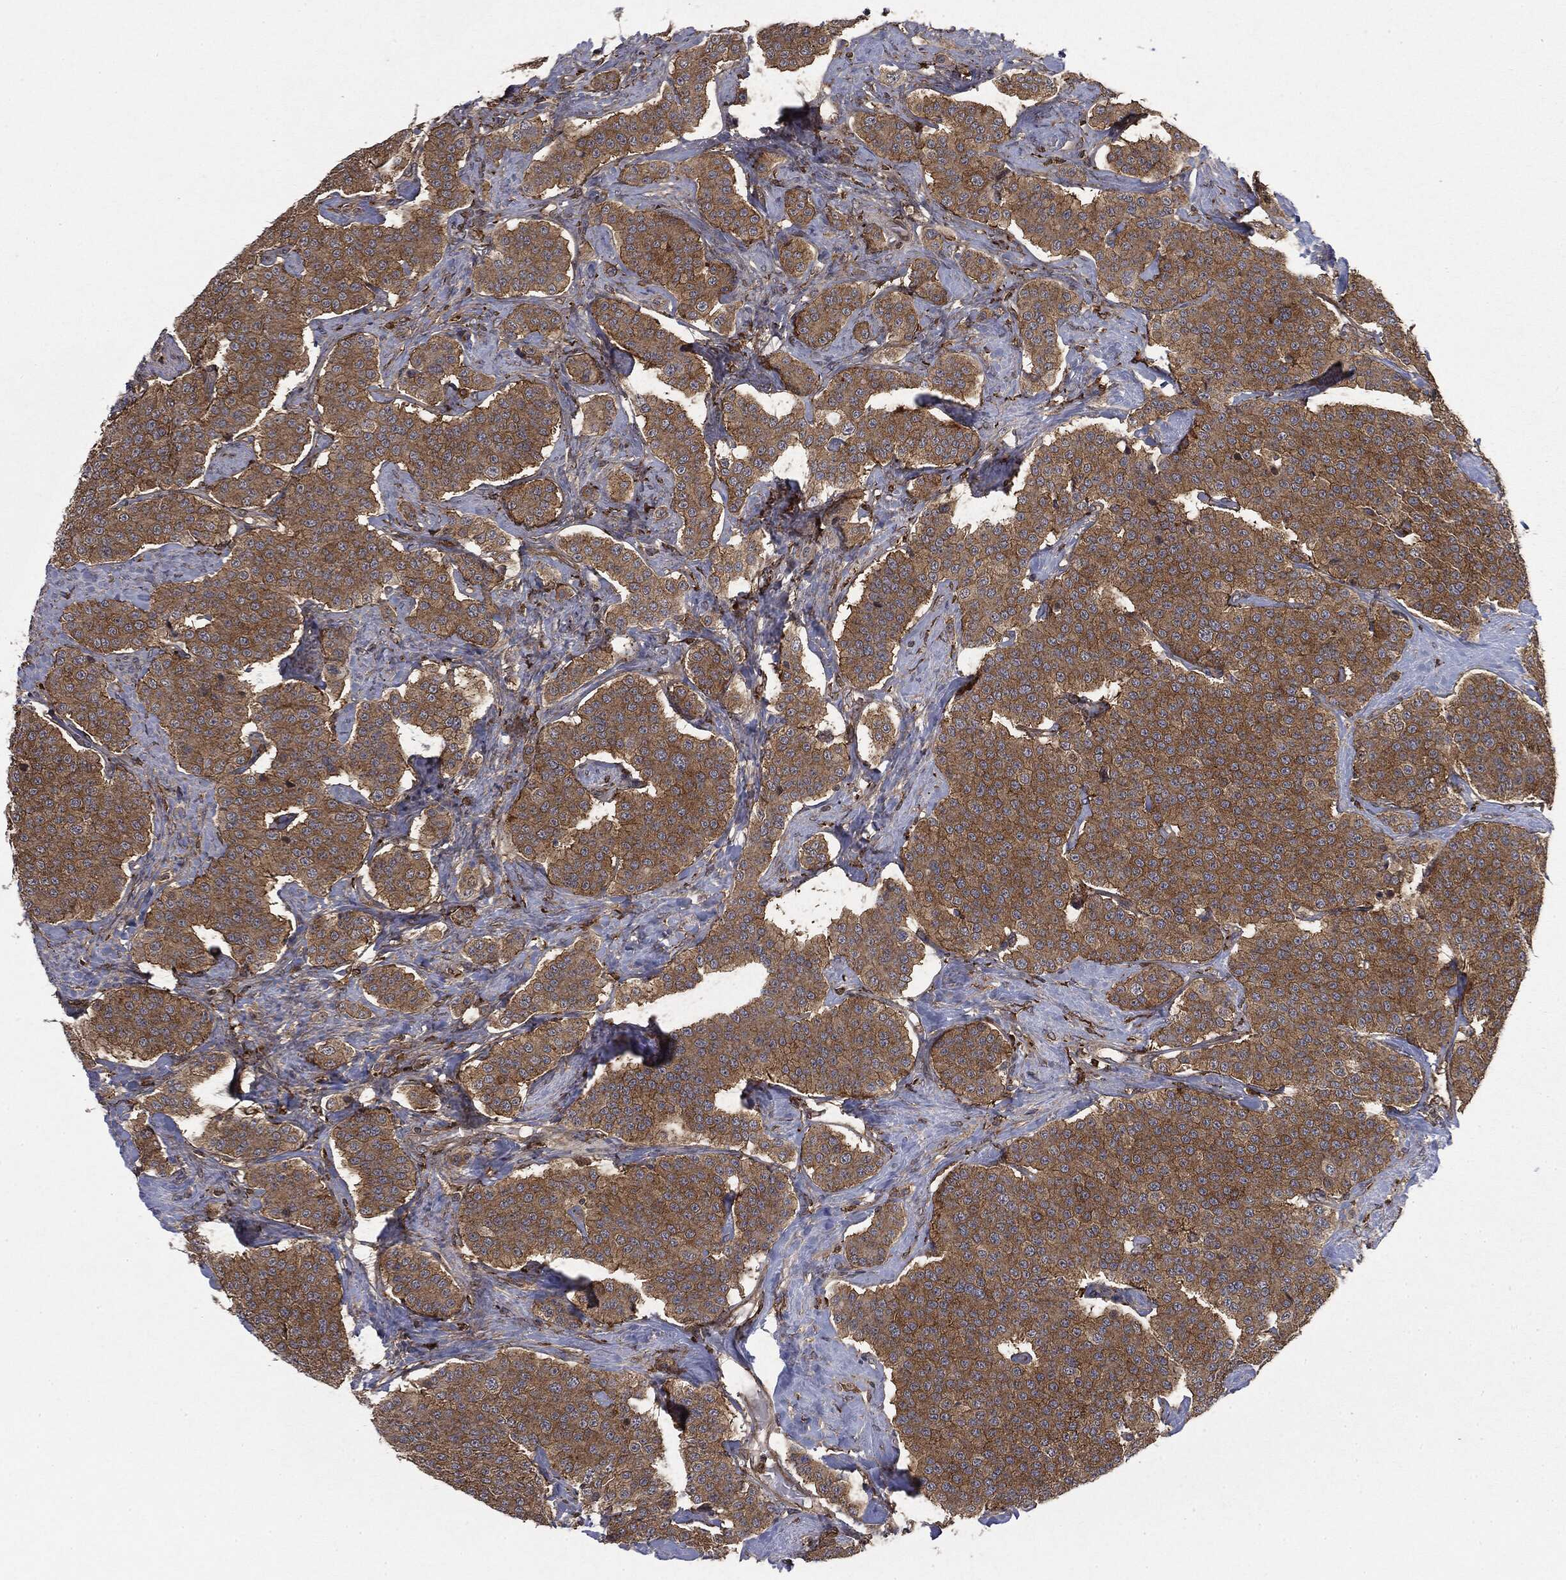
{"staining": {"intensity": "moderate", "quantity": ">75%", "location": "cytoplasmic/membranous"}, "tissue": "carcinoid", "cell_type": "Tumor cells", "image_type": "cancer", "snomed": [{"axis": "morphology", "description": "Carcinoid, malignant, NOS"}, {"axis": "topography", "description": "Small intestine"}], "caption": "High-power microscopy captured an IHC histopathology image of carcinoid, revealing moderate cytoplasmic/membranous positivity in about >75% of tumor cells.", "gene": "SNX5", "patient": {"sex": "female", "age": 58}}